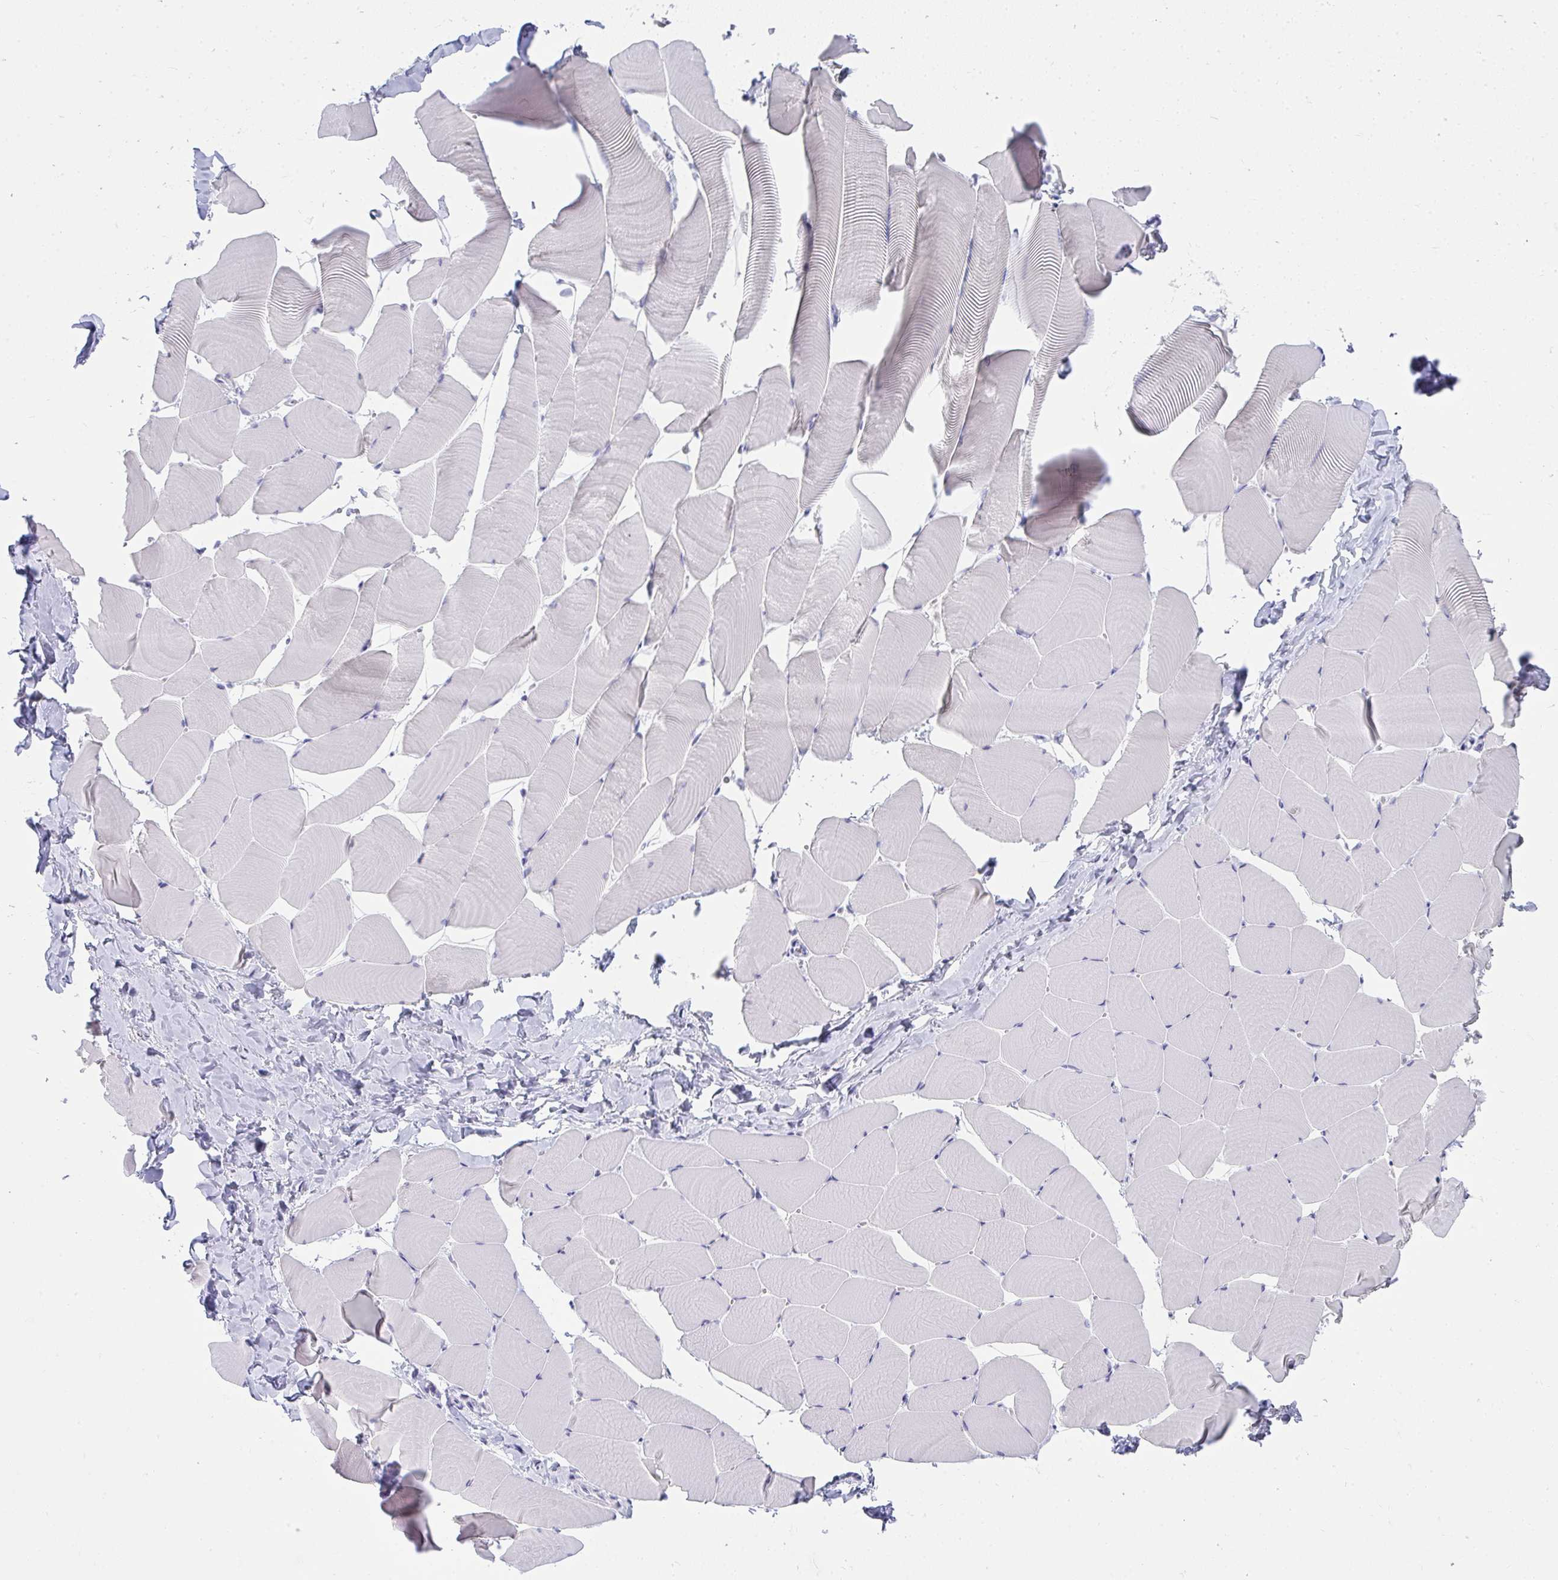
{"staining": {"intensity": "negative", "quantity": "none", "location": "none"}, "tissue": "skeletal muscle", "cell_type": "Myocytes", "image_type": "normal", "snomed": [{"axis": "morphology", "description": "Normal tissue, NOS"}, {"axis": "topography", "description": "Skeletal muscle"}], "caption": "Protein analysis of unremarkable skeletal muscle reveals no significant positivity in myocytes. (Brightfield microscopy of DAB (3,3'-diaminobenzidine) immunohistochemistry at high magnification).", "gene": "ZSWIM3", "patient": {"sex": "male", "age": 25}}